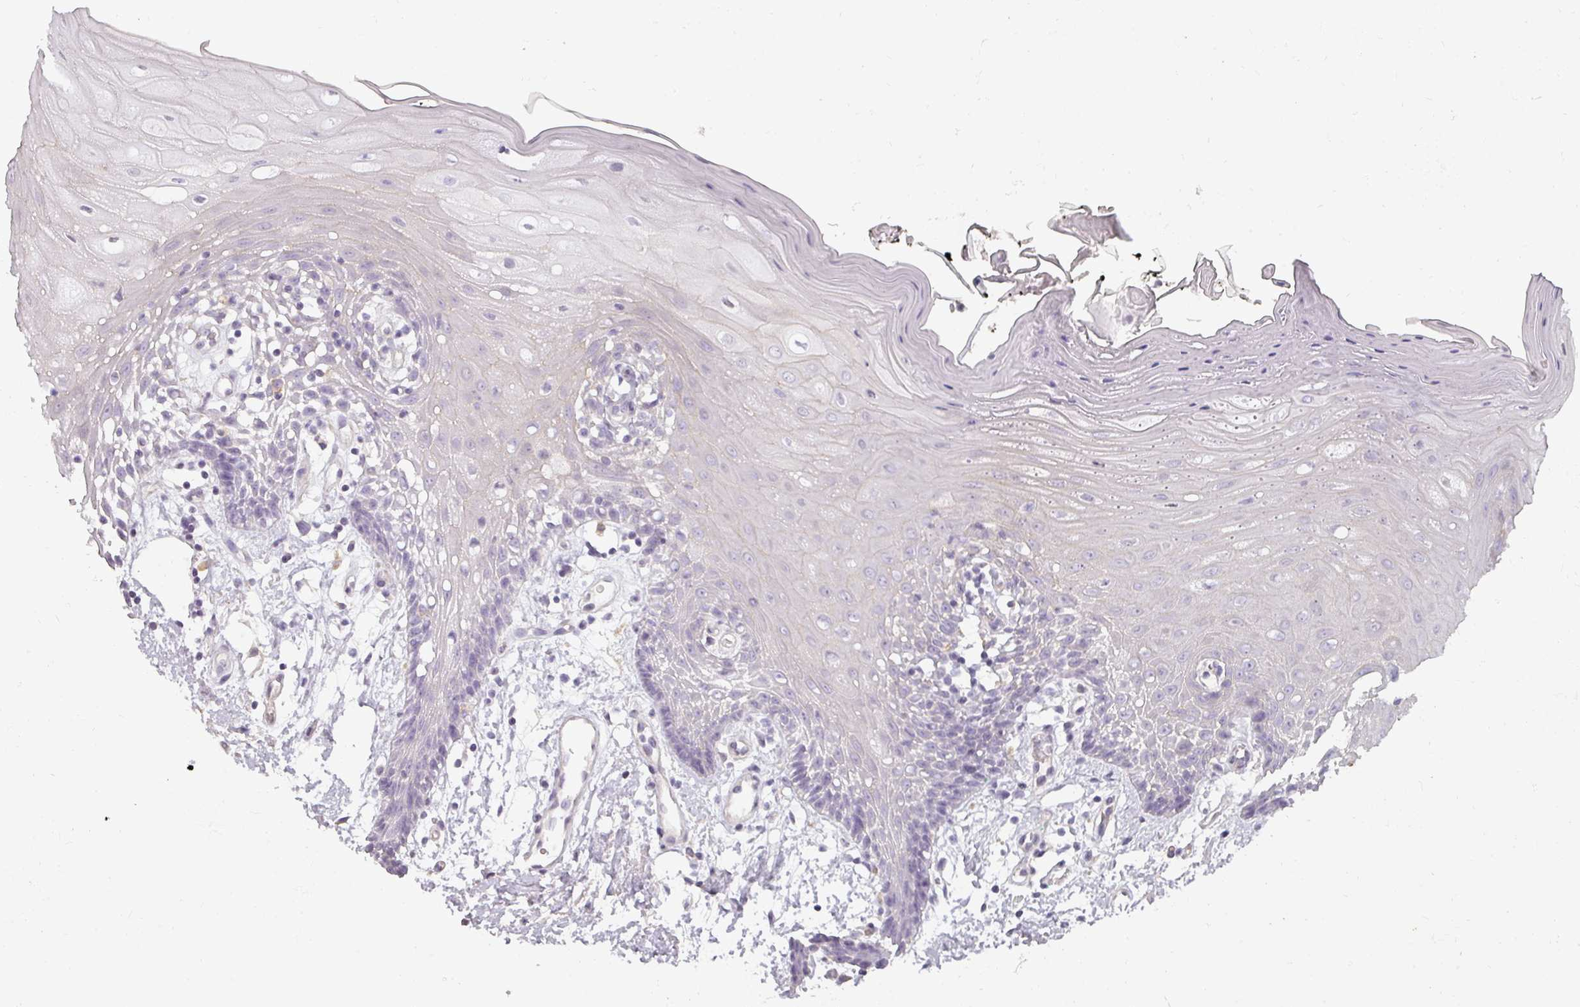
{"staining": {"intensity": "negative", "quantity": "none", "location": "none"}, "tissue": "oral mucosa", "cell_type": "Squamous epithelial cells", "image_type": "normal", "snomed": [{"axis": "morphology", "description": "Normal tissue, NOS"}, {"axis": "topography", "description": "Oral tissue"}, {"axis": "topography", "description": "Tounge, NOS"}], "caption": "Benign oral mucosa was stained to show a protein in brown. There is no significant positivity in squamous epithelial cells. (DAB immunohistochemistry with hematoxylin counter stain).", "gene": "ASB1", "patient": {"sex": "female", "age": 59}}